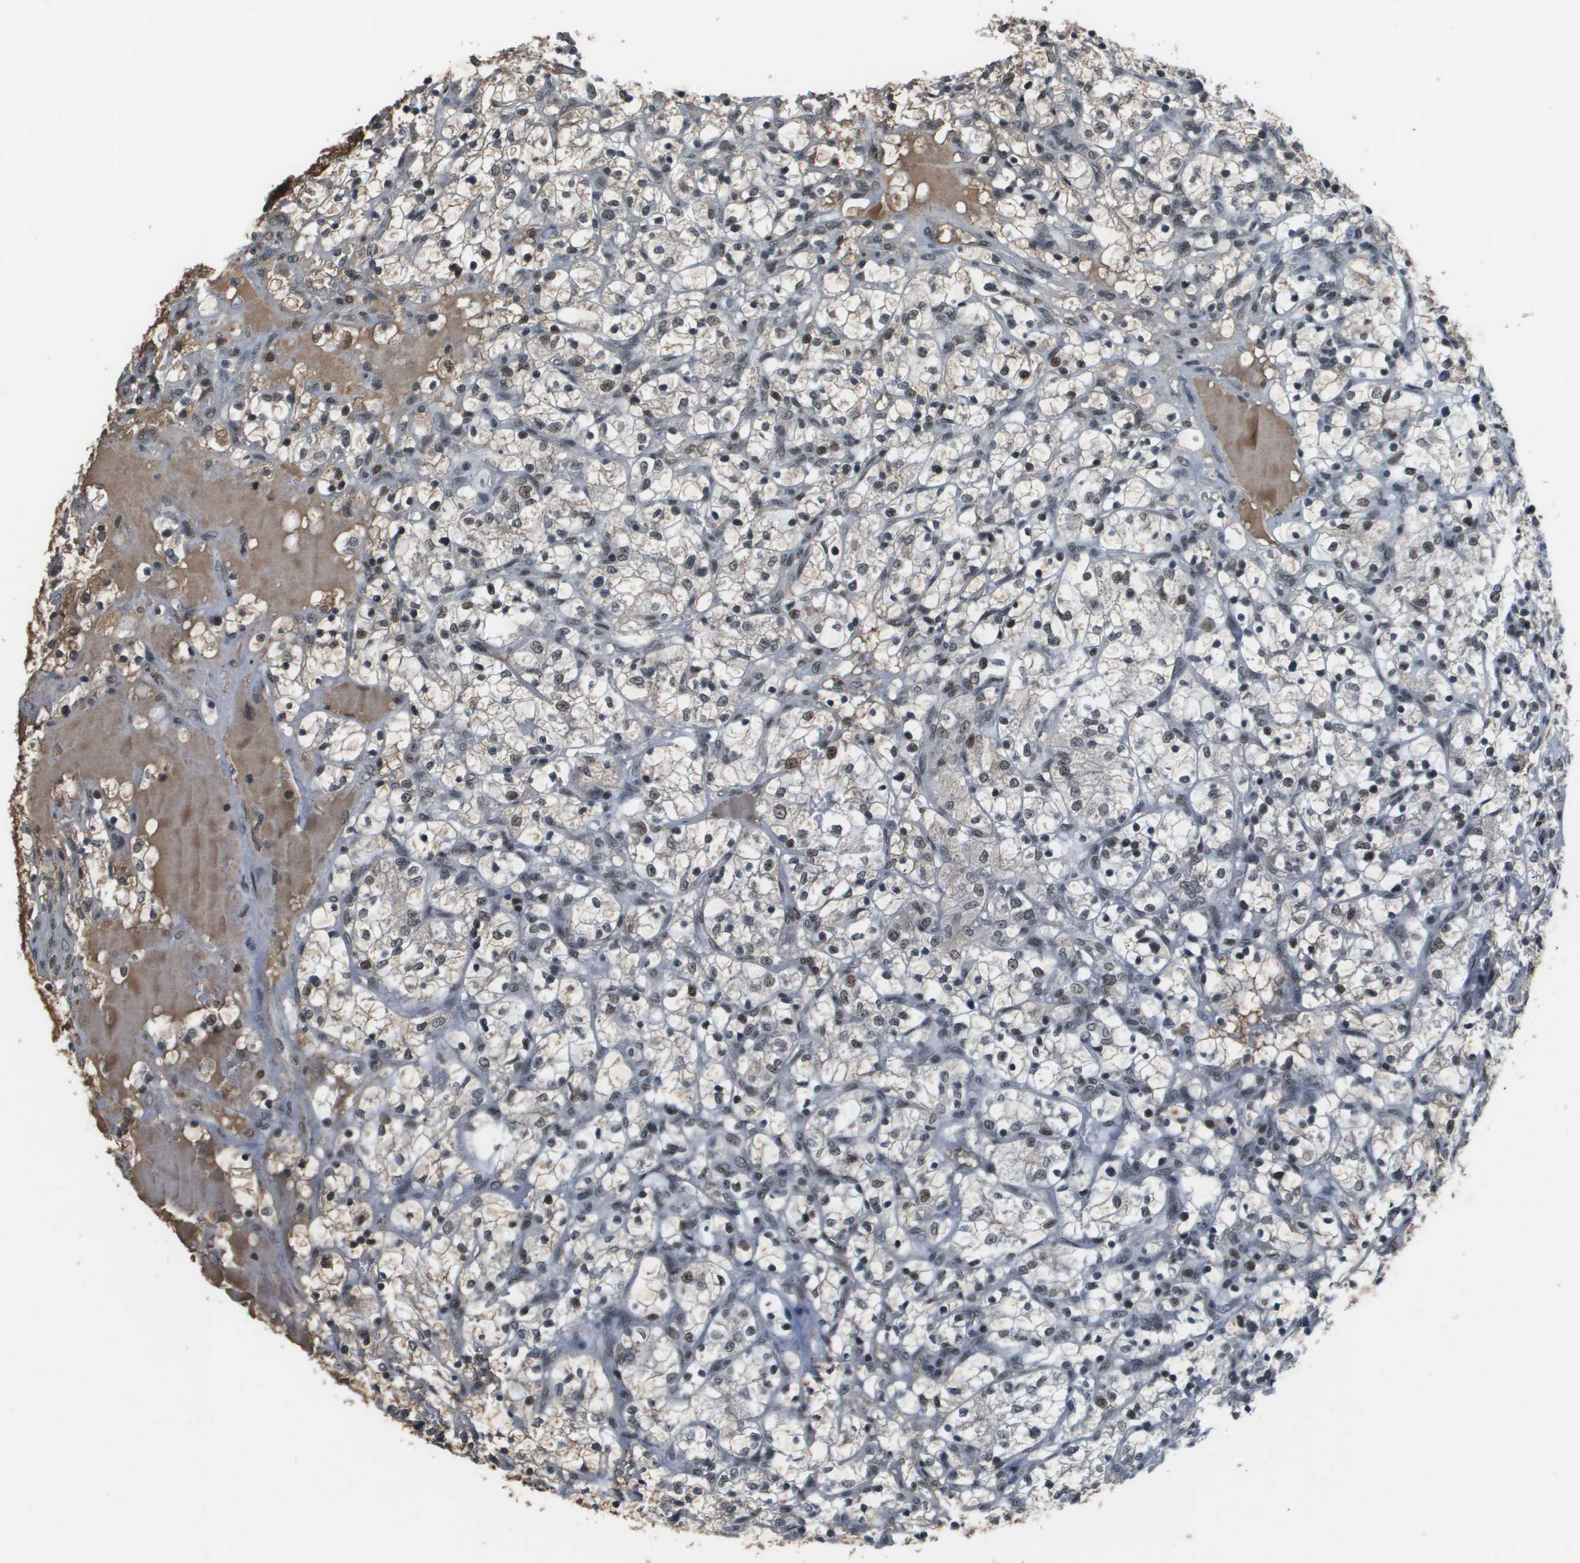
{"staining": {"intensity": "strong", "quantity": "25%-75%", "location": "nuclear"}, "tissue": "renal cancer", "cell_type": "Tumor cells", "image_type": "cancer", "snomed": [{"axis": "morphology", "description": "Adenocarcinoma, NOS"}, {"axis": "topography", "description": "Kidney"}], "caption": "Protein staining displays strong nuclear staining in approximately 25%-75% of tumor cells in adenocarcinoma (renal). (brown staining indicates protein expression, while blue staining denotes nuclei).", "gene": "THRAP3", "patient": {"sex": "female", "age": 69}}